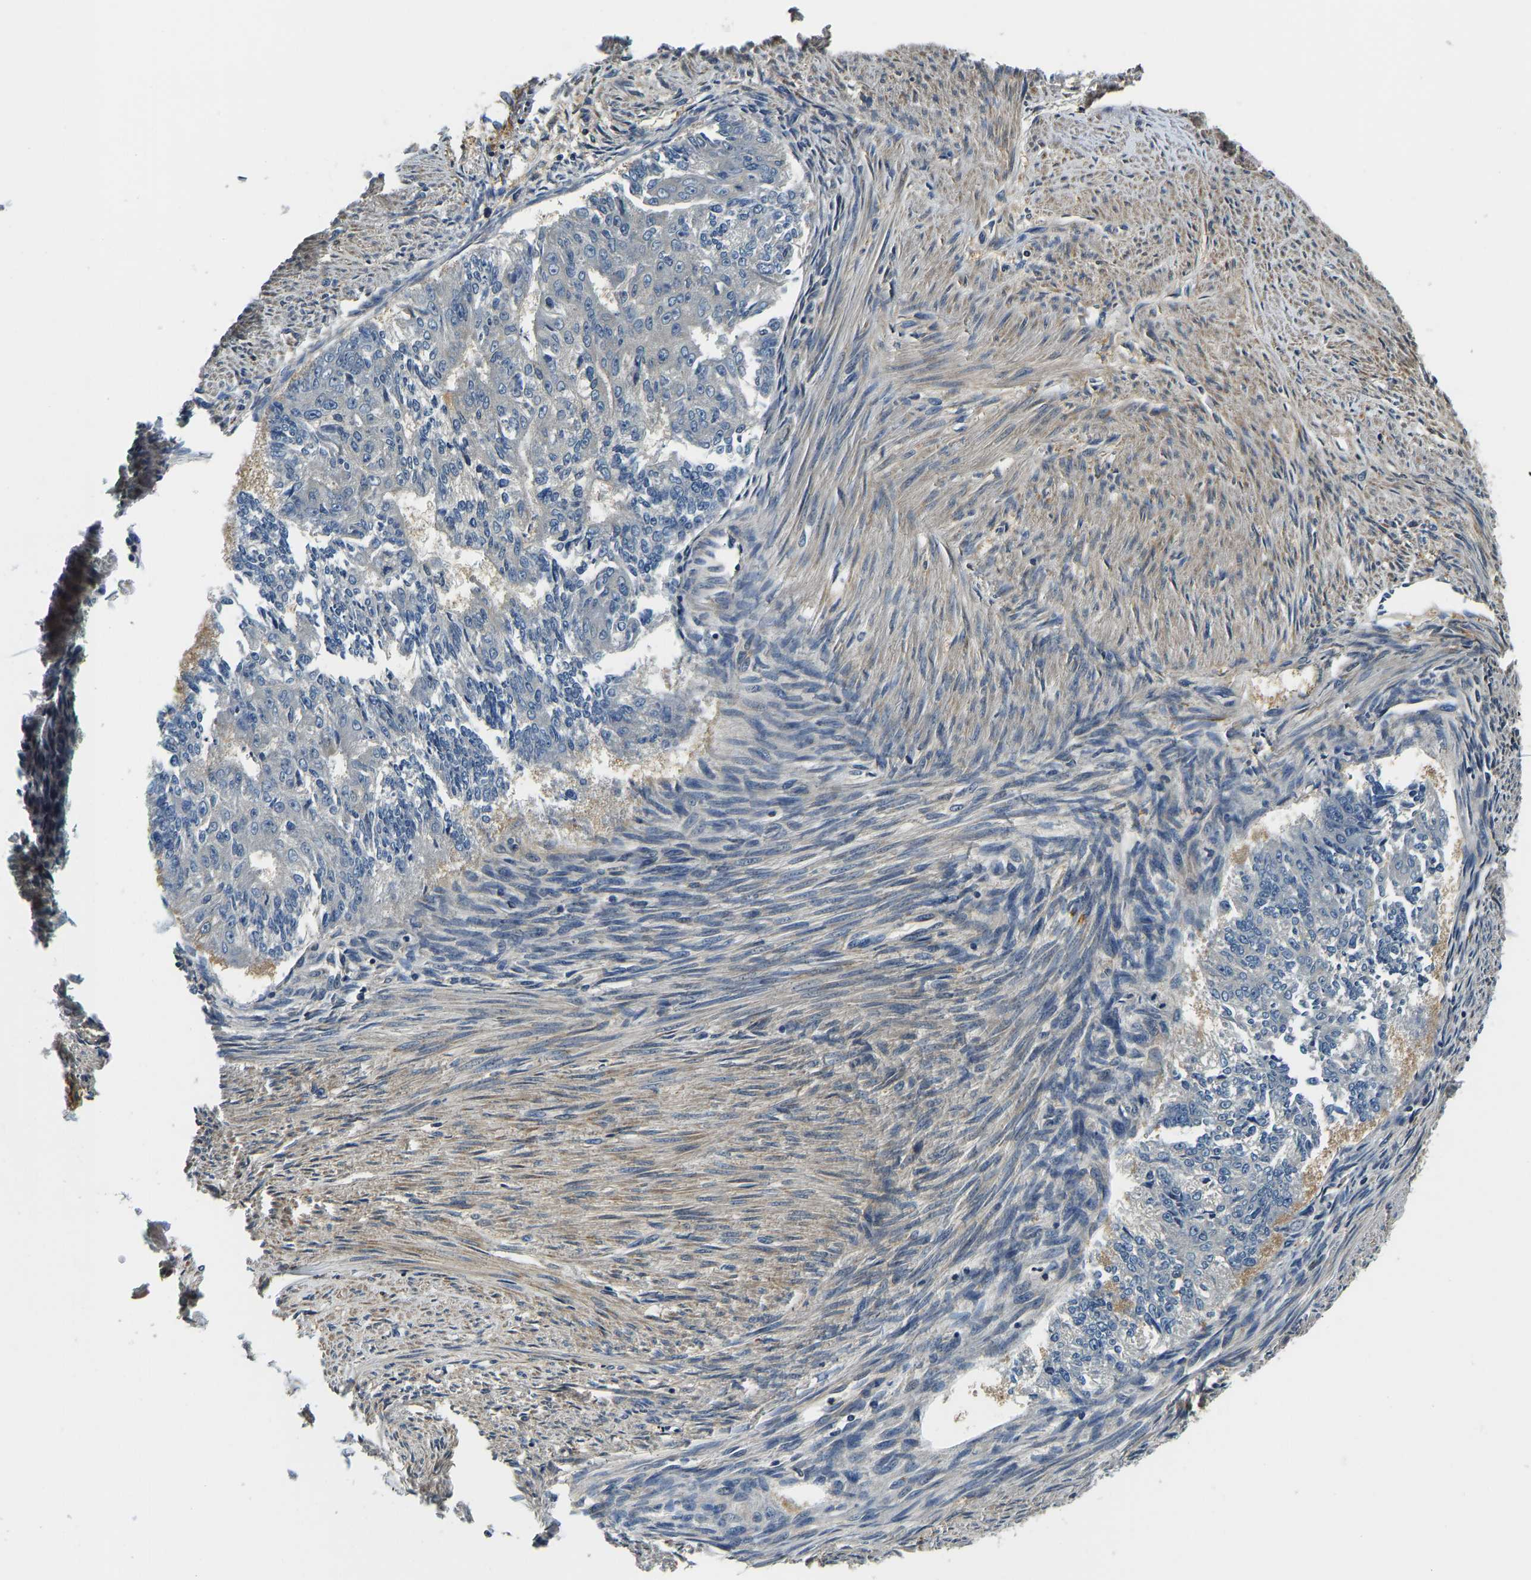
{"staining": {"intensity": "negative", "quantity": "none", "location": "none"}, "tissue": "endometrial cancer", "cell_type": "Tumor cells", "image_type": "cancer", "snomed": [{"axis": "morphology", "description": "Adenocarcinoma, NOS"}, {"axis": "topography", "description": "Endometrium"}], "caption": "Adenocarcinoma (endometrial) was stained to show a protein in brown. There is no significant staining in tumor cells.", "gene": "RESF1", "patient": {"sex": "female", "age": 32}}